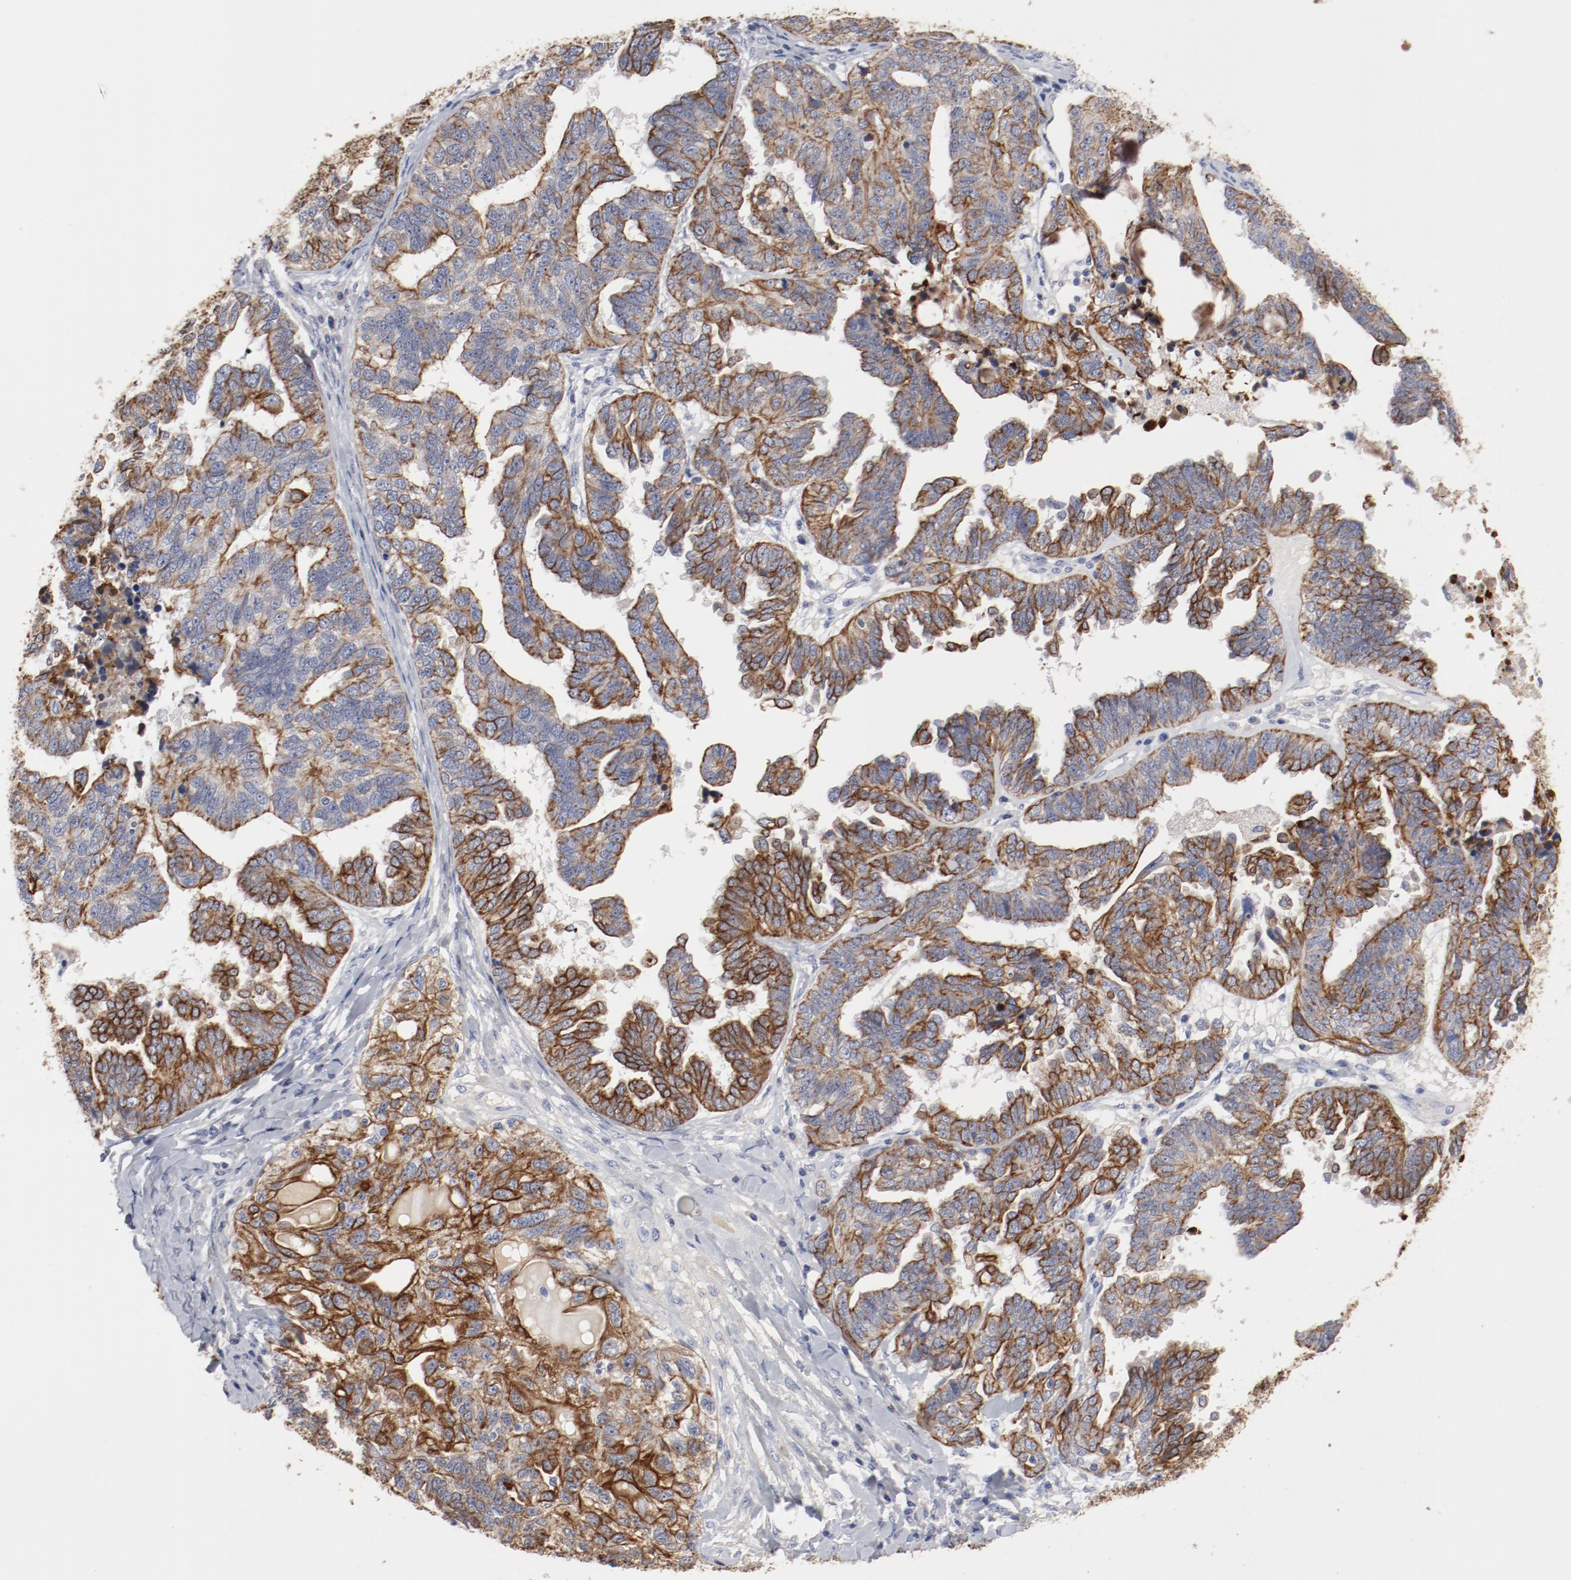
{"staining": {"intensity": "moderate", "quantity": ">75%", "location": "cytoplasmic/membranous"}, "tissue": "ovarian cancer", "cell_type": "Tumor cells", "image_type": "cancer", "snomed": [{"axis": "morphology", "description": "Cystadenocarcinoma, serous, NOS"}, {"axis": "topography", "description": "Ovary"}], "caption": "IHC (DAB) staining of human ovarian cancer shows moderate cytoplasmic/membranous protein staining in about >75% of tumor cells.", "gene": "TSPAN6", "patient": {"sex": "female", "age": 82}}